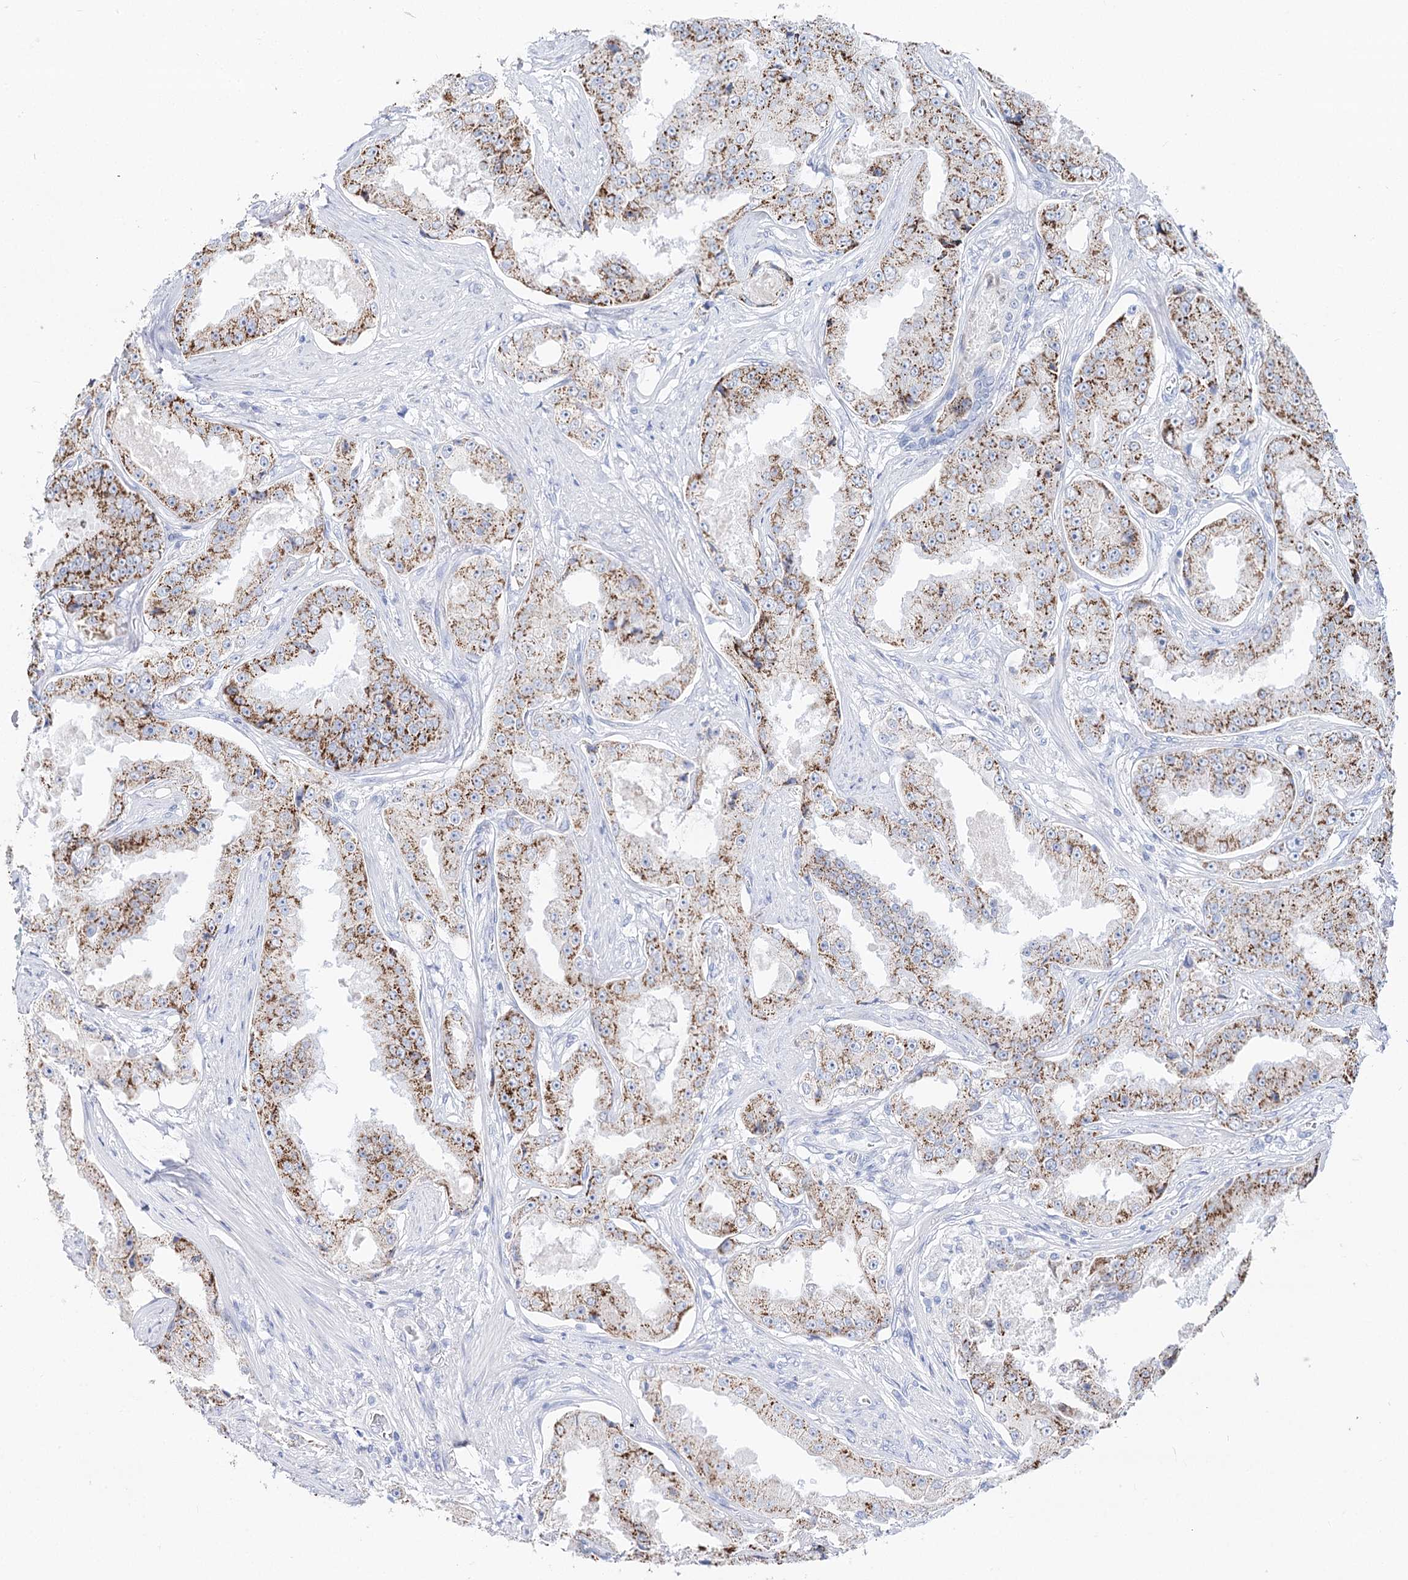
{"staining": {"intensity": "moderate", "quantity": "25%-75%", "location": "cytoplasmic/membranous"}, "tissue": "prostate cancer", "cell_type": "Tumor cells", "image_type": "cancer", "snomed": [{"axis": "morphology", "description": "Adenocarcinoma, High grade"}, {"axis": "topography", "description": "Prostate"}], "caption": "Human prostate cancer (high-grade adenocarcinoma) stained with a brown dye reveals moderate cytoplasmic/membranous positive staining in approximately 25%-75% of tumor cells.", "gene": "MCCC2", "patient": {"sex": "male", "age": 73}}